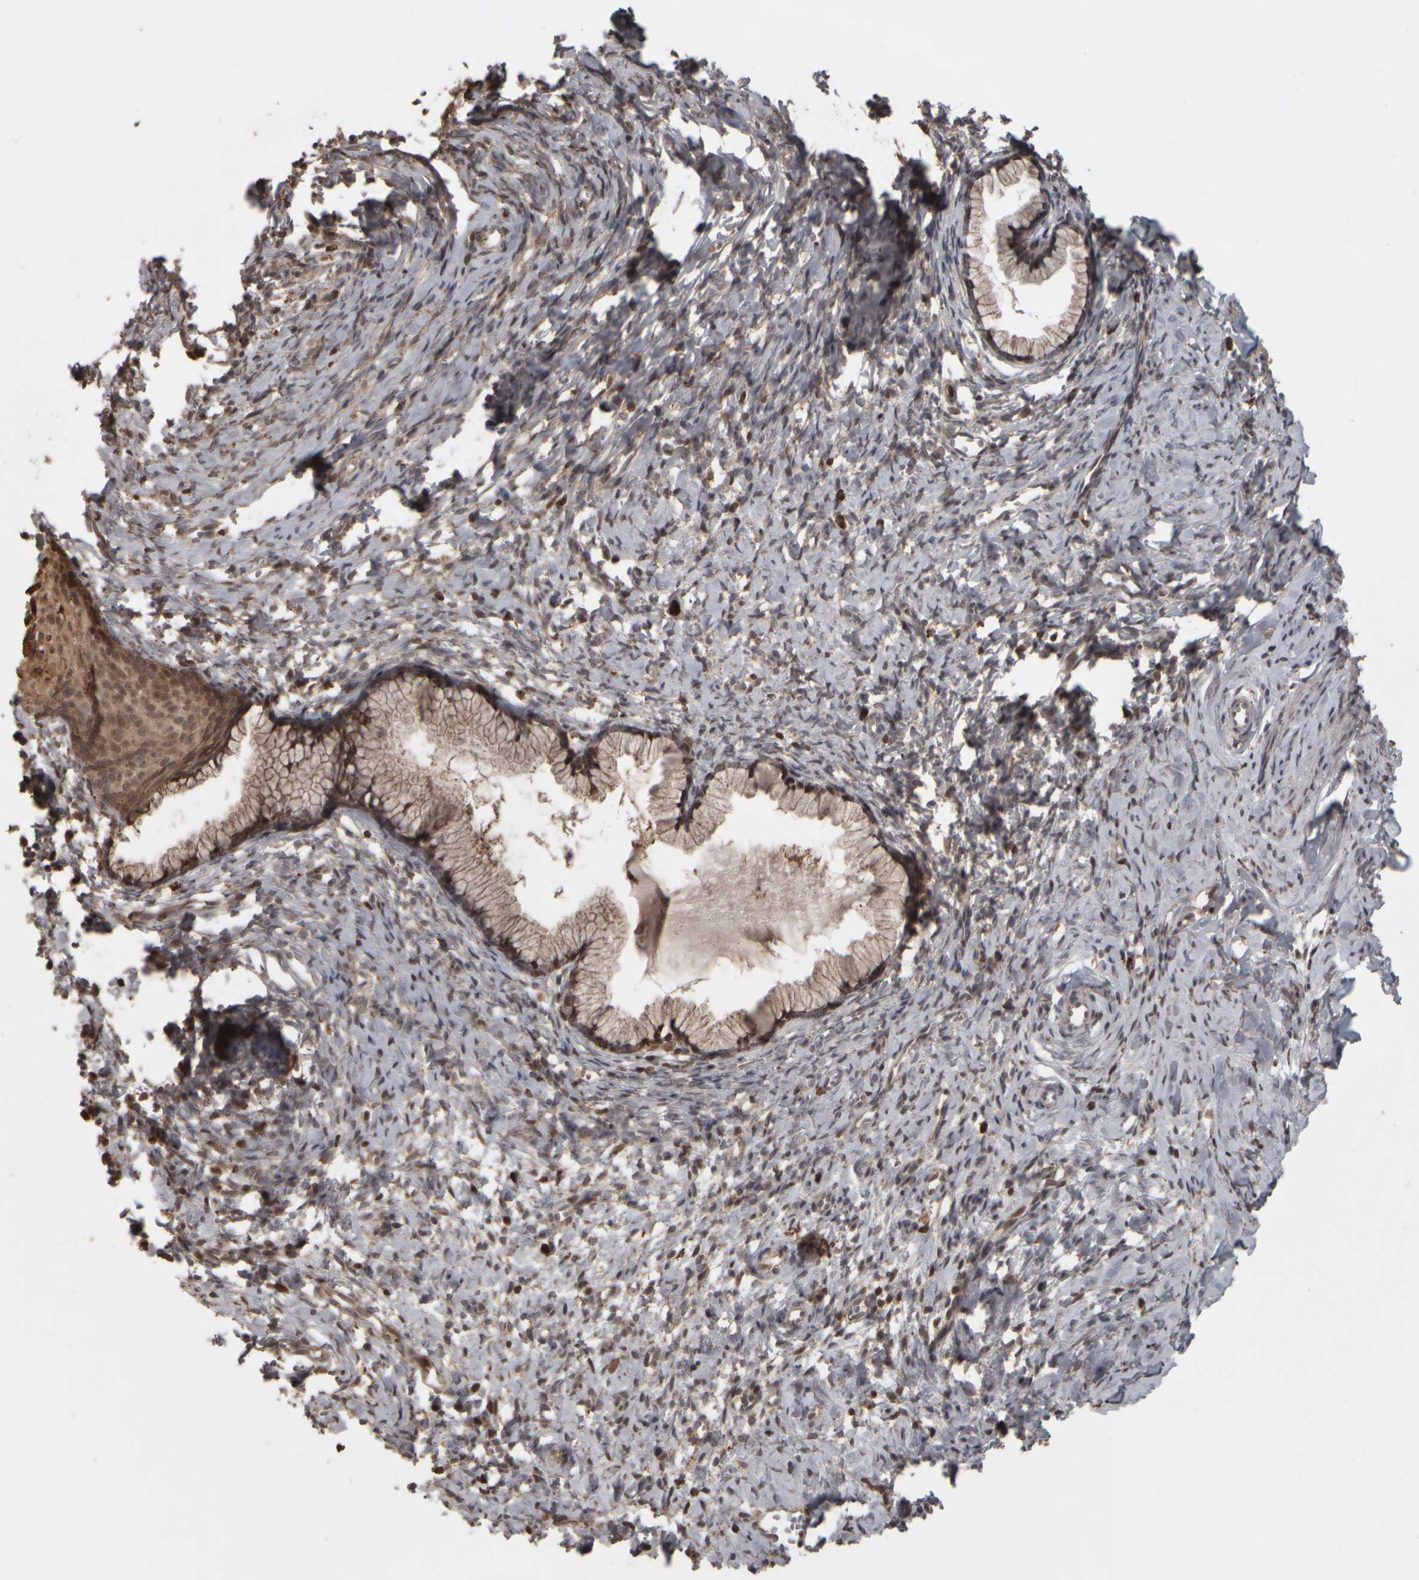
{"staining": {"intensity": "moderate", "quantity": ">75%", "location": "cytoplasmic/membranous"}, "tissue": "cervix", "cell_type": "Glandular cells", "image_type": "normal", "snomed": [{"axis": "morphology", "description": "Normal tissue, NOS"}, {"axis": "topography", "description": "Cervix"}], "caption": "Protein staining reveals moderate cytoplasmic/membranous positivity in about >75% of glandular cells in normal cervix.", "gene": "AGBL3", "patient": {"sex": "female", "age": 75}}